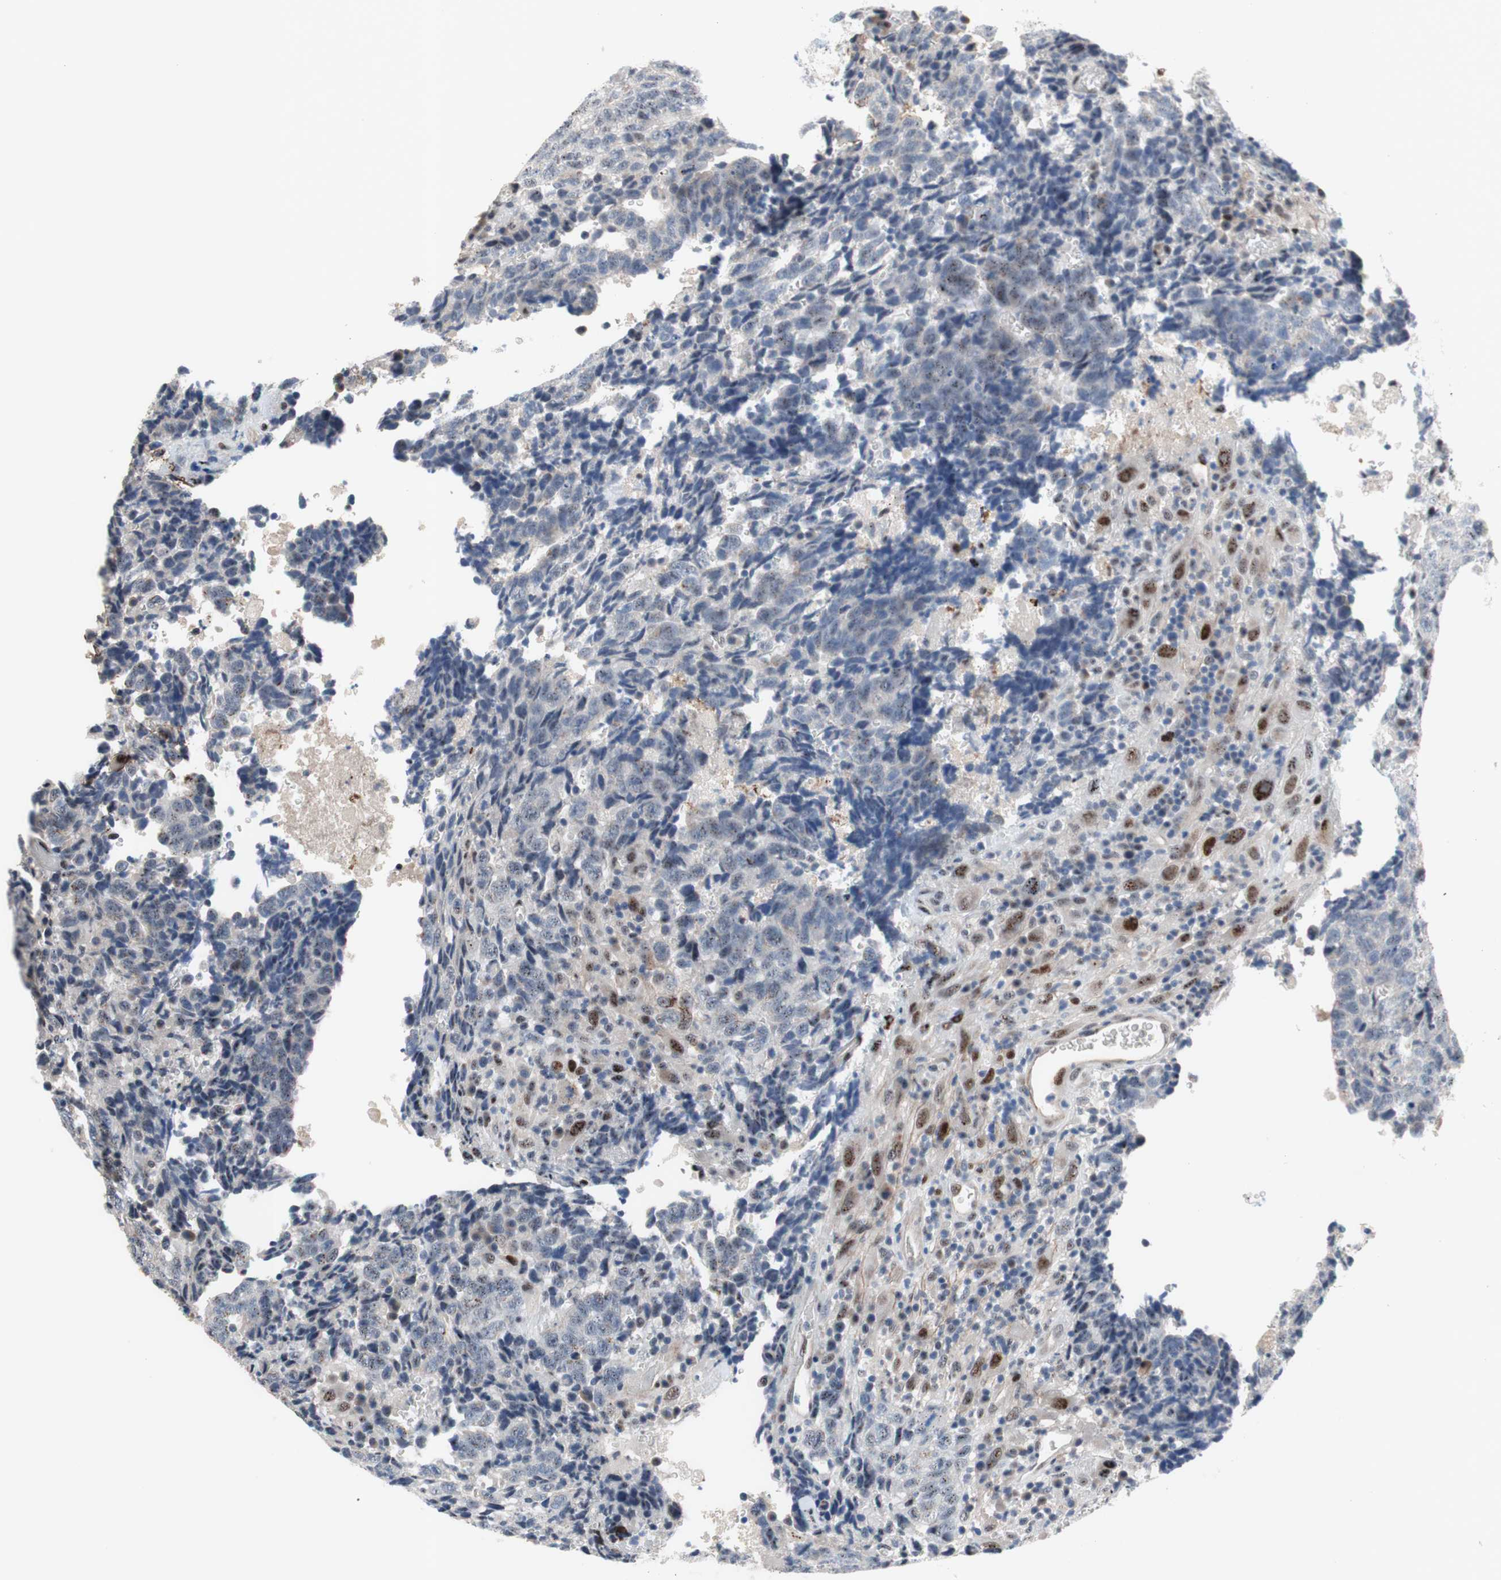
{"staining": {"intensity": "weak", "quantity": "<25%", "location": "nuclear"}, "tissue": "testis cancer", "cell_type": "Tumor cells", "image_type": "cancer", "snomed": [{"axis": "morphology", "description": "Necrosis, NOS"}, {"axis": "morphology", "description": "Carcinoma, Embryonal, NOS"}, {"axis": "topography", "description": "Testis"}], "caption": "The micrograph exhibits no significant staining in tumor cells of testis cancer (embryonal carcinoma). (DAB immunohistochemistry with hematoxylin counter stain).", "gene": "SOX7", "patient": {"sex": "male", "age": 19}}